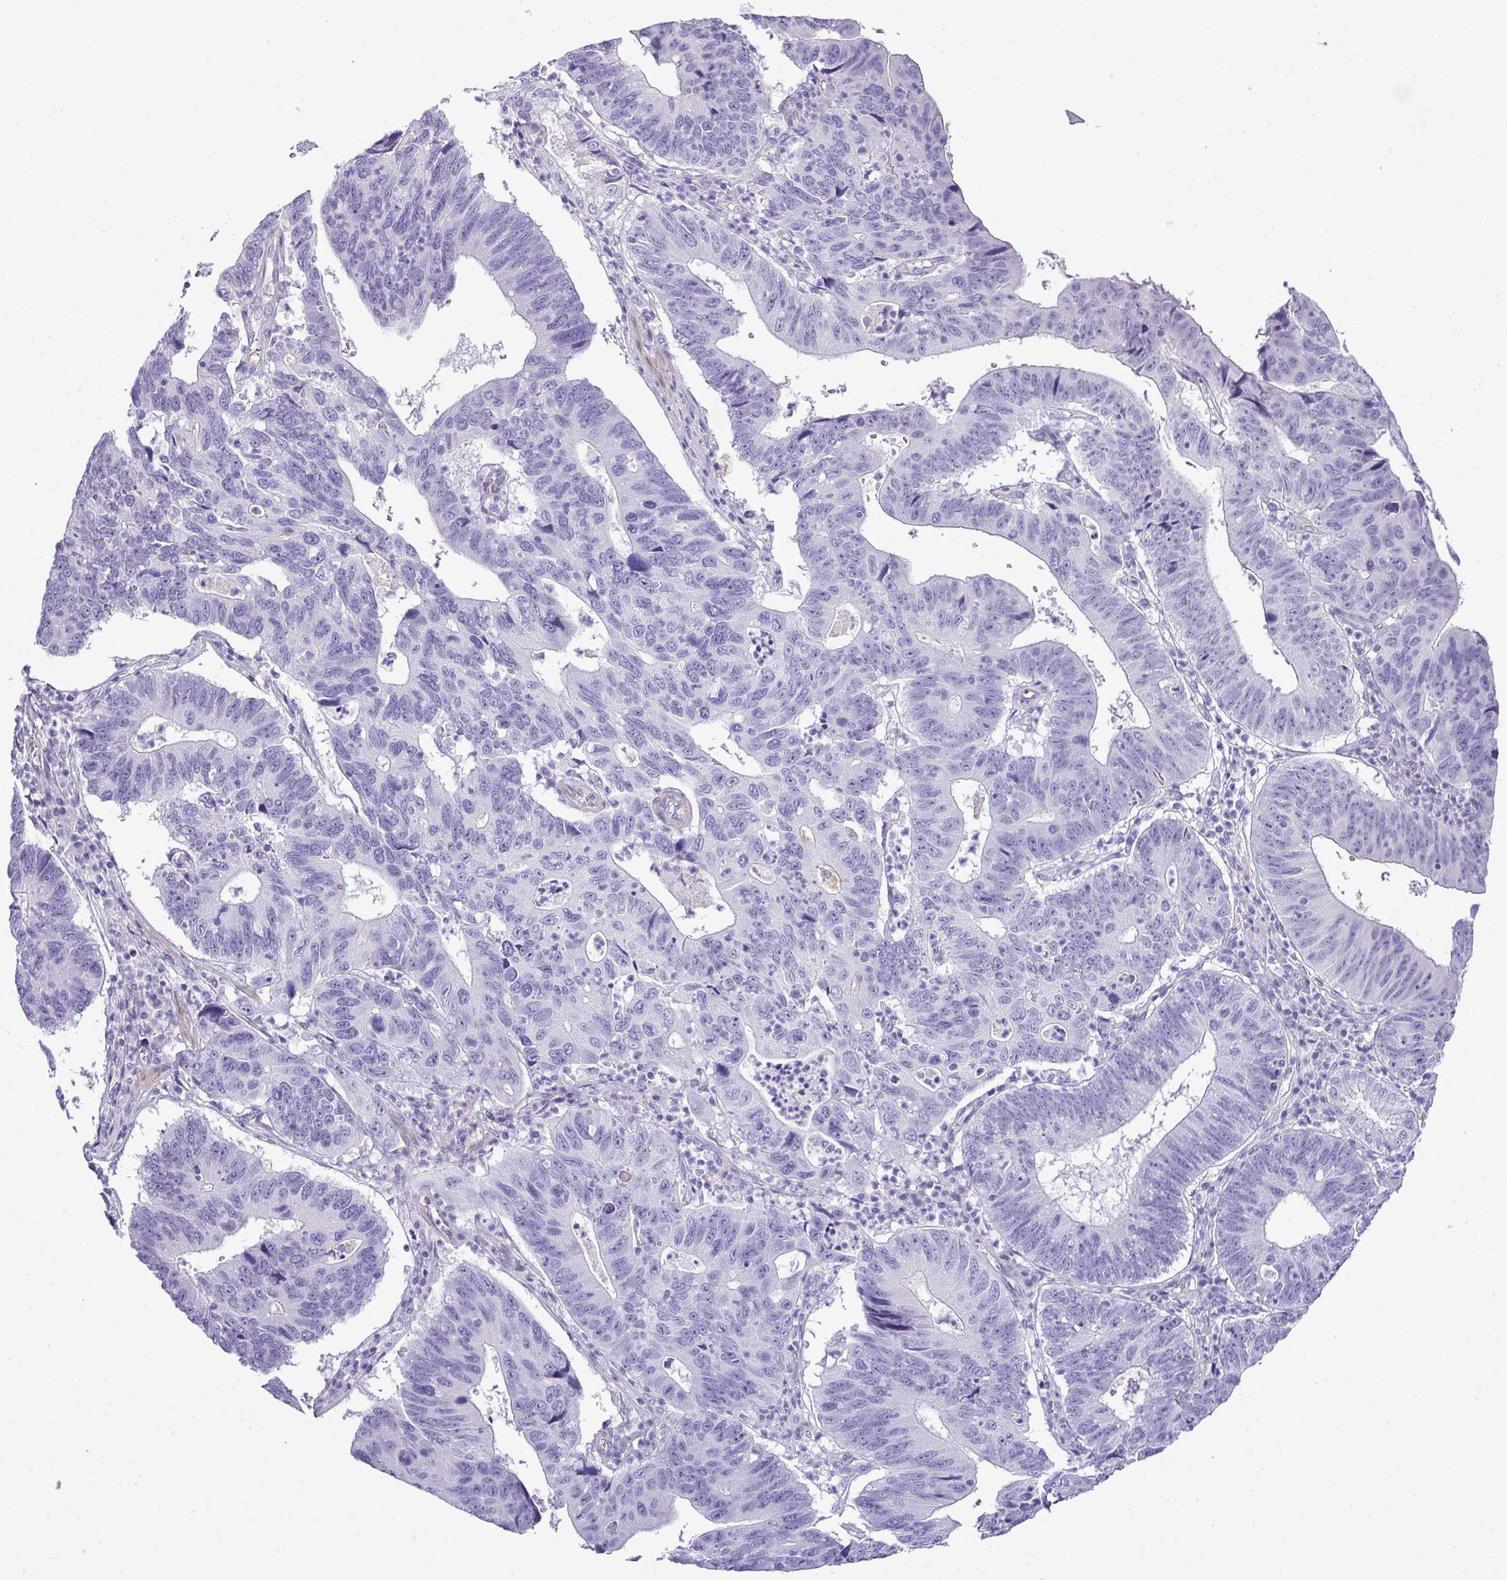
{"staining": {"intensity": "negative", "quantity": "none", "location": "none"}, "tissue": "stomach cancer", "cell_type": "Tumor cells", "image_type": "cancer", "snomed": [{"axis": "morphology", "description": "Adenocarcinoma, NOS"}, {"axis": "topography", "description": "Stomach"}], "caption": "An immunohistochemistry micrograph of stomach cancer is shown. There is no staining in tumor cells of stomach cancer.", "gene": "VCX2", "patient": {"sex": "male", "age": 59}}